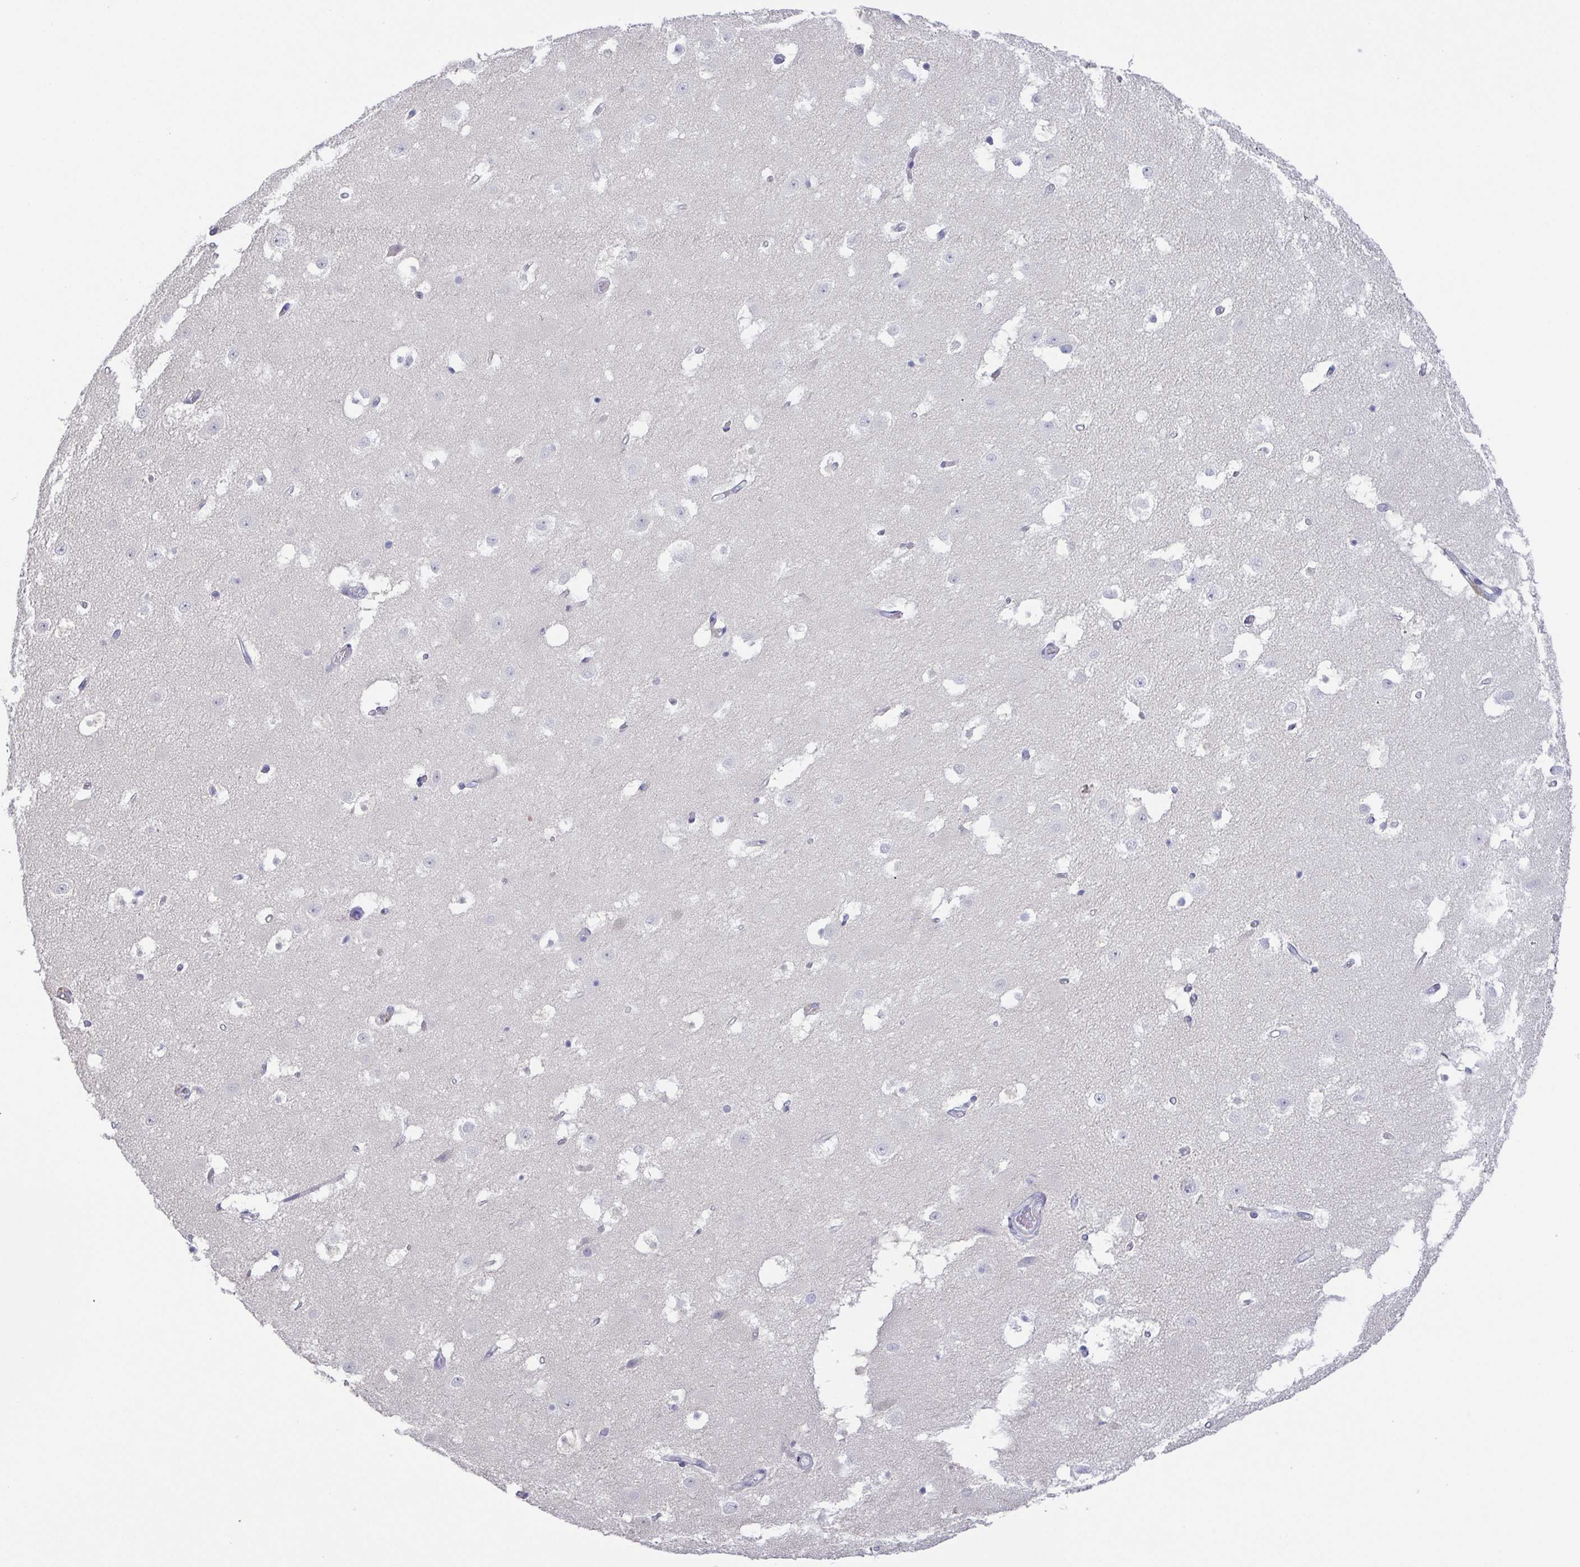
{"staining": {"intensity": "negative", "quantity": "none", "location": "none"}, "tissue": "hippocampus", "cell_type": "Glial cells", "image_type": "normal", "snomed": [{"axis": "morphology", "description": "Normal tissue, NOS"}, {"axis": "topography", "description": "Hippocampus"}], "caption": "DAB immunohistochemical staining of normal human hippocampus demonstrates no significant positivity in glial cells. (DAB IHC with hematoxylin counter stain).", "gene": "PKDREJ", "patient": {"sex": "female", "age": 52}}